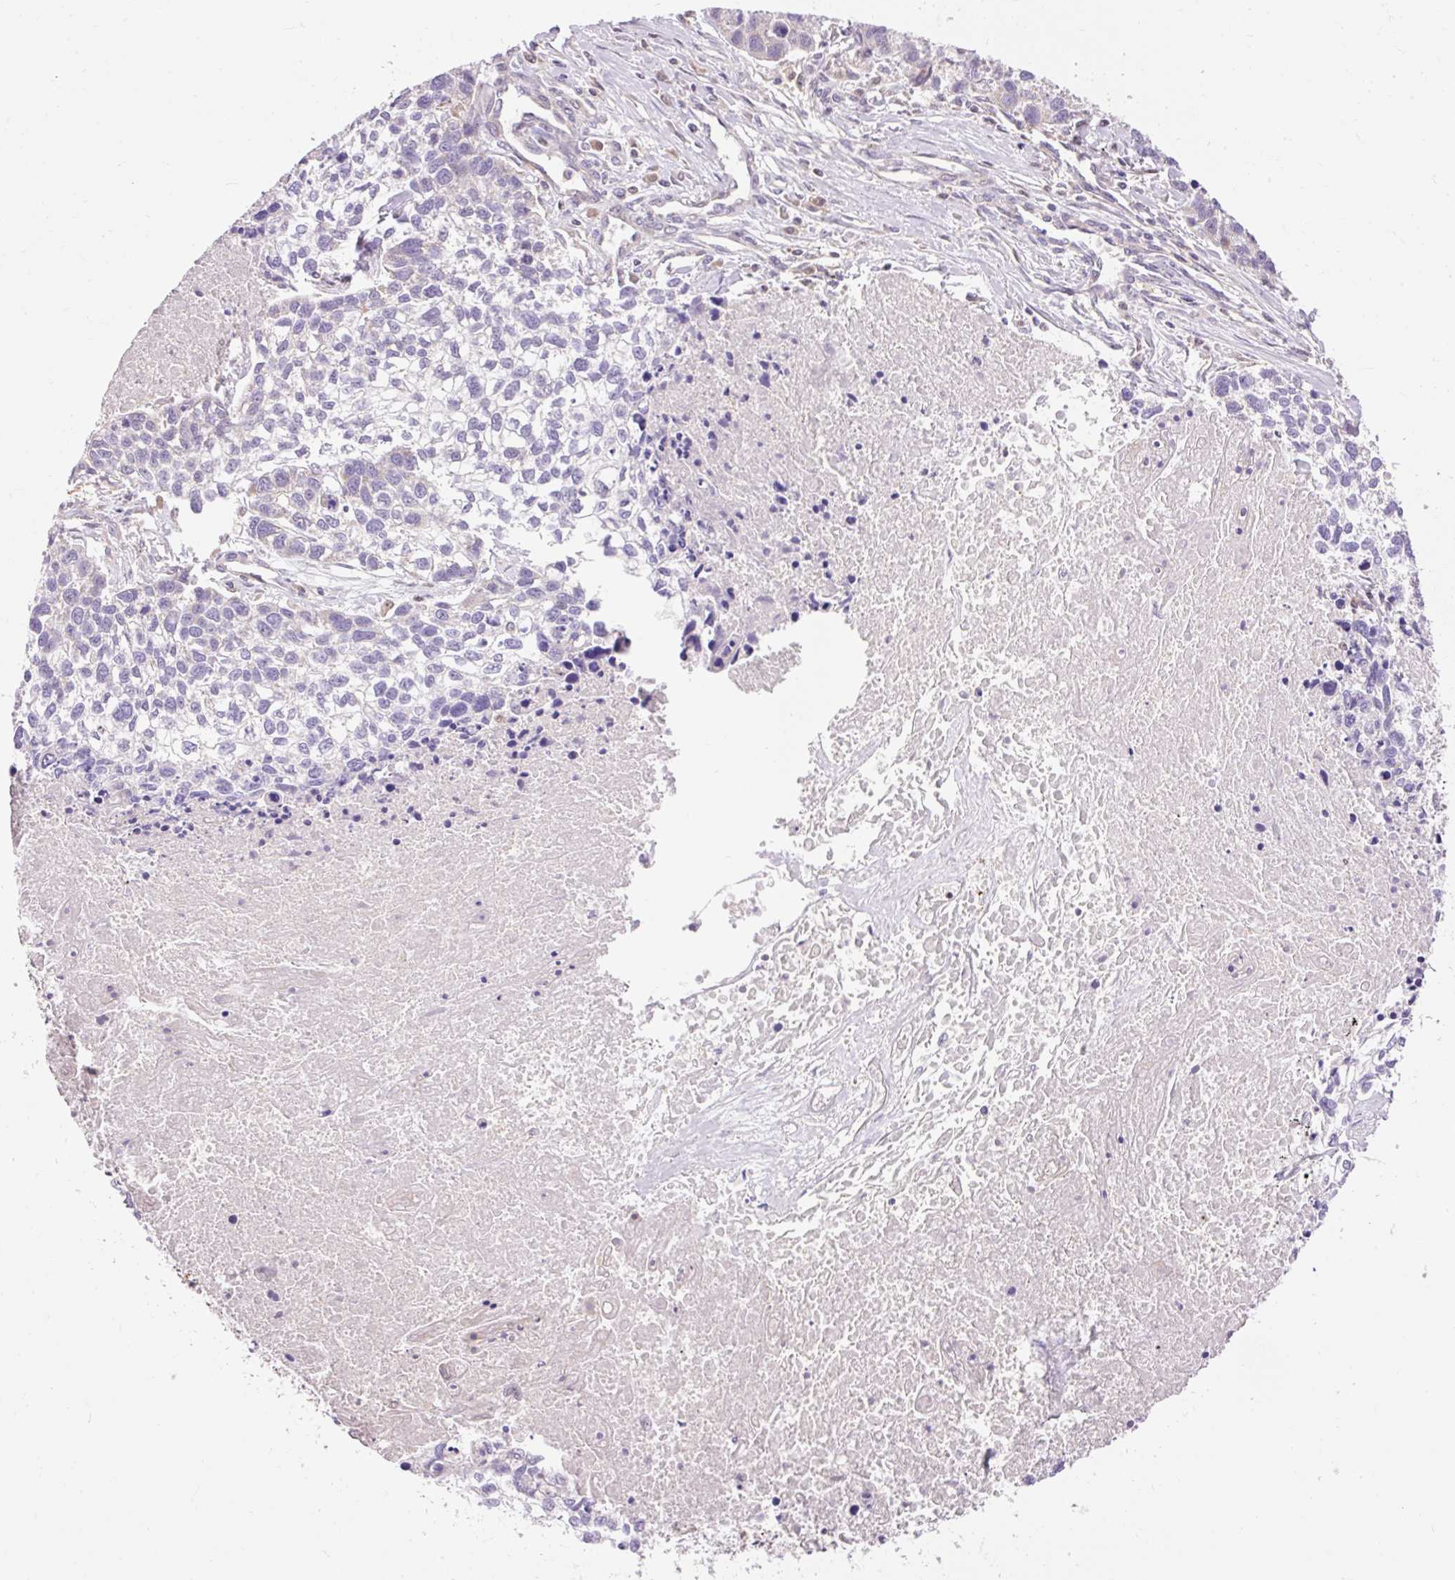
{"staining": {"intensity": "negative", "quantity": "none", "location": "none"}, "tissue": "lung cancer", "cell_type": "Tumor cells", "image_type": "cancer", "snomed": [{"axis": "morphology", "description": "Squamous cell carcinoma, NOS"}, {"axis": "topography", "description": "Lung"}], "caption": "IHC of human lung squamous cell carcinoma demonstrates no positivity in tumor cells. Nuclei are stained in blue.", "gene": "IMMT", "patient": {"sex": "male", "age": 74}}